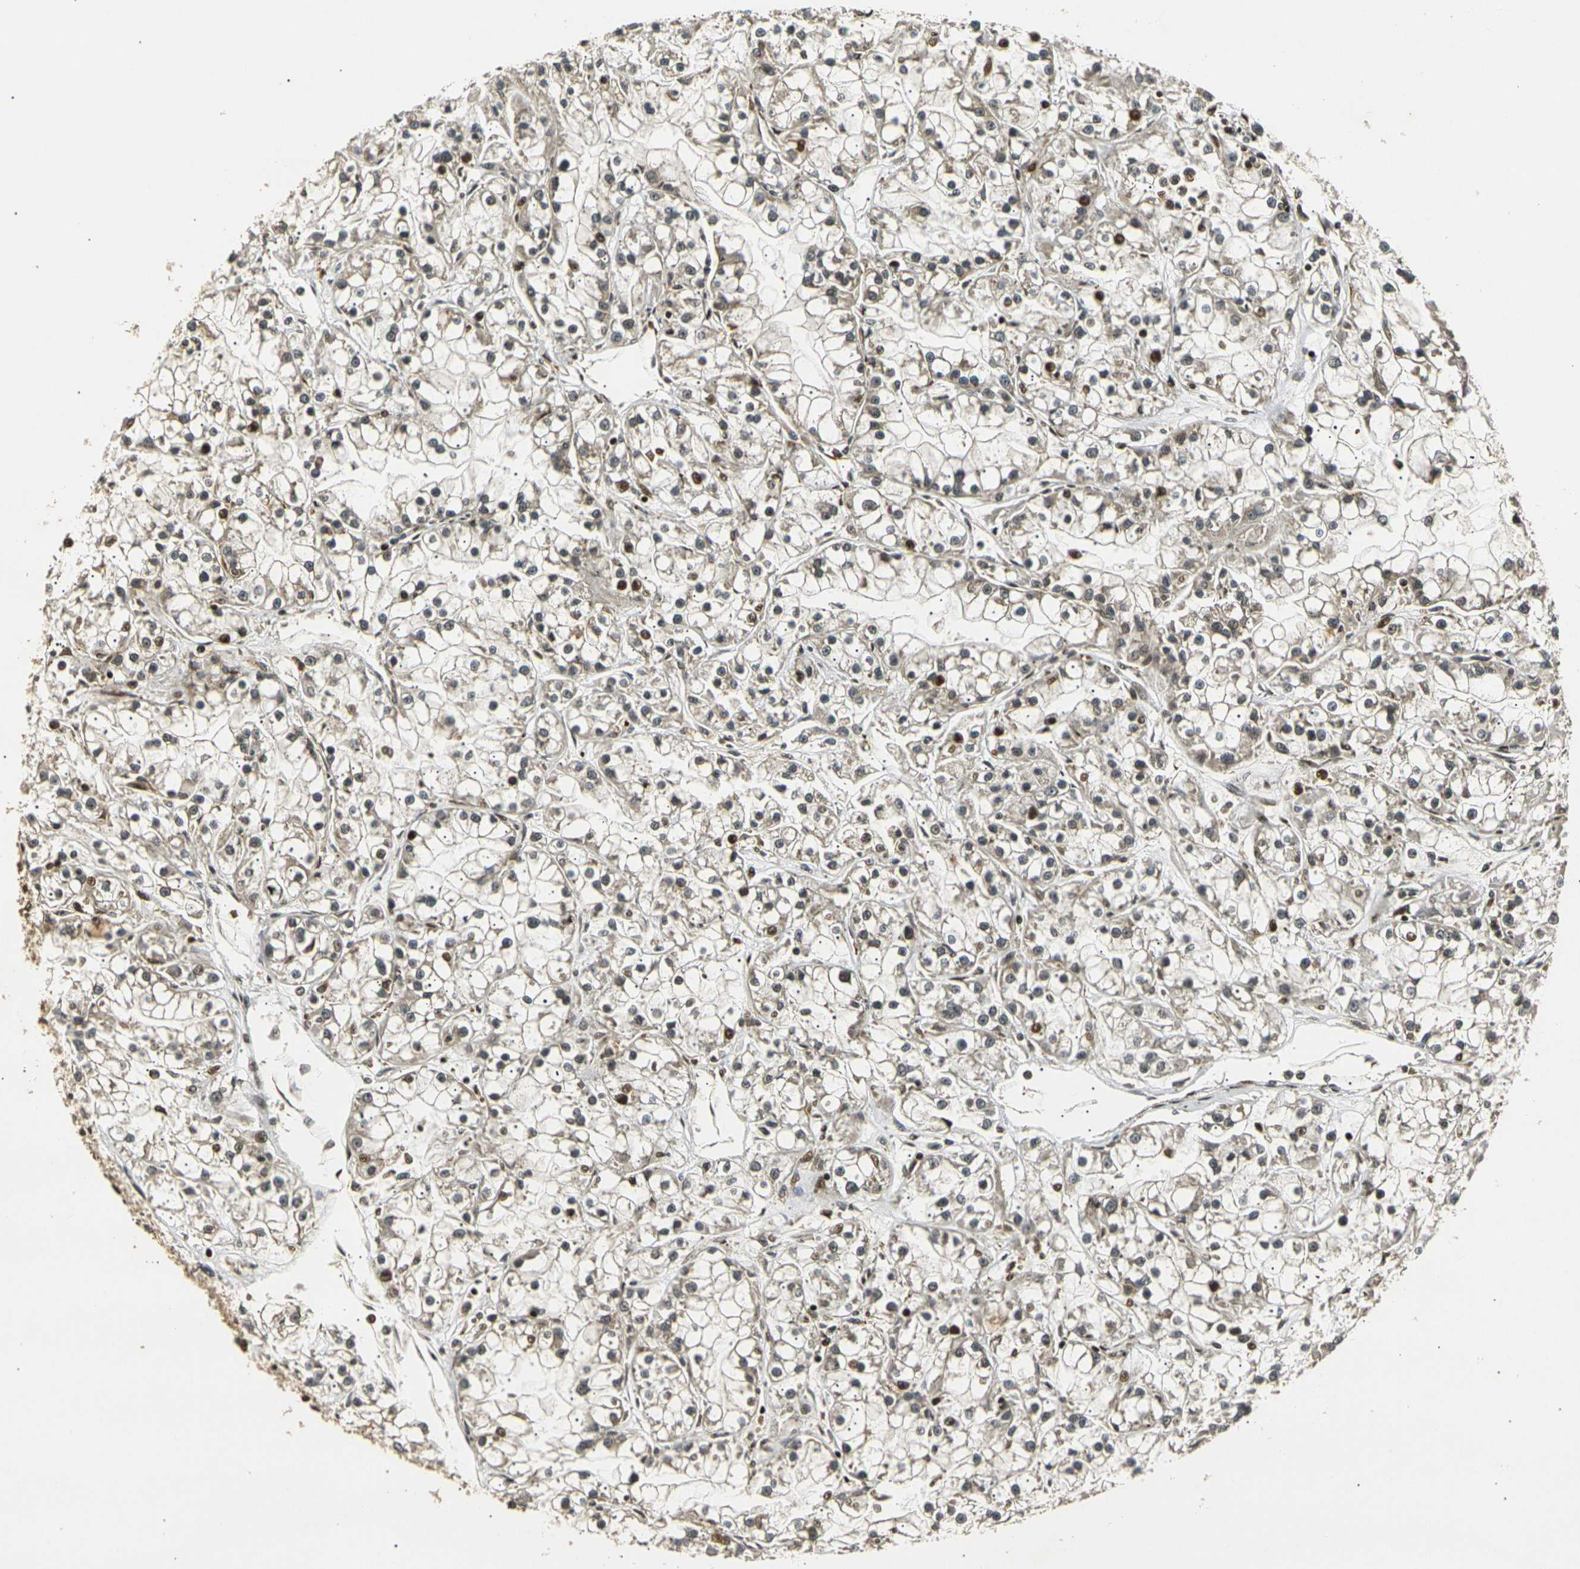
{"staining": {"intensity": "moderate", "quantity": "<25%", "location": "cytoplasmic/membranous,nuclear"}, "tissue": "renal cancer", "cell_type": "Tumor cells", "image_type": "cancer", "snomed": [{"axis": "morphology", "description": "Adenocarcinoma, NOS"}, {"axis": "topography", "description": "Kidney"}], "caption": "A low amount of moderate cytoplasmic/membranous and nuclear expression is appreciated in approximately <25% of tumor cells in renal cancer (adenocarcinoma) tissue.", "gene": "ACTL6A", "patient": {"sex": "female", "age": 52}}